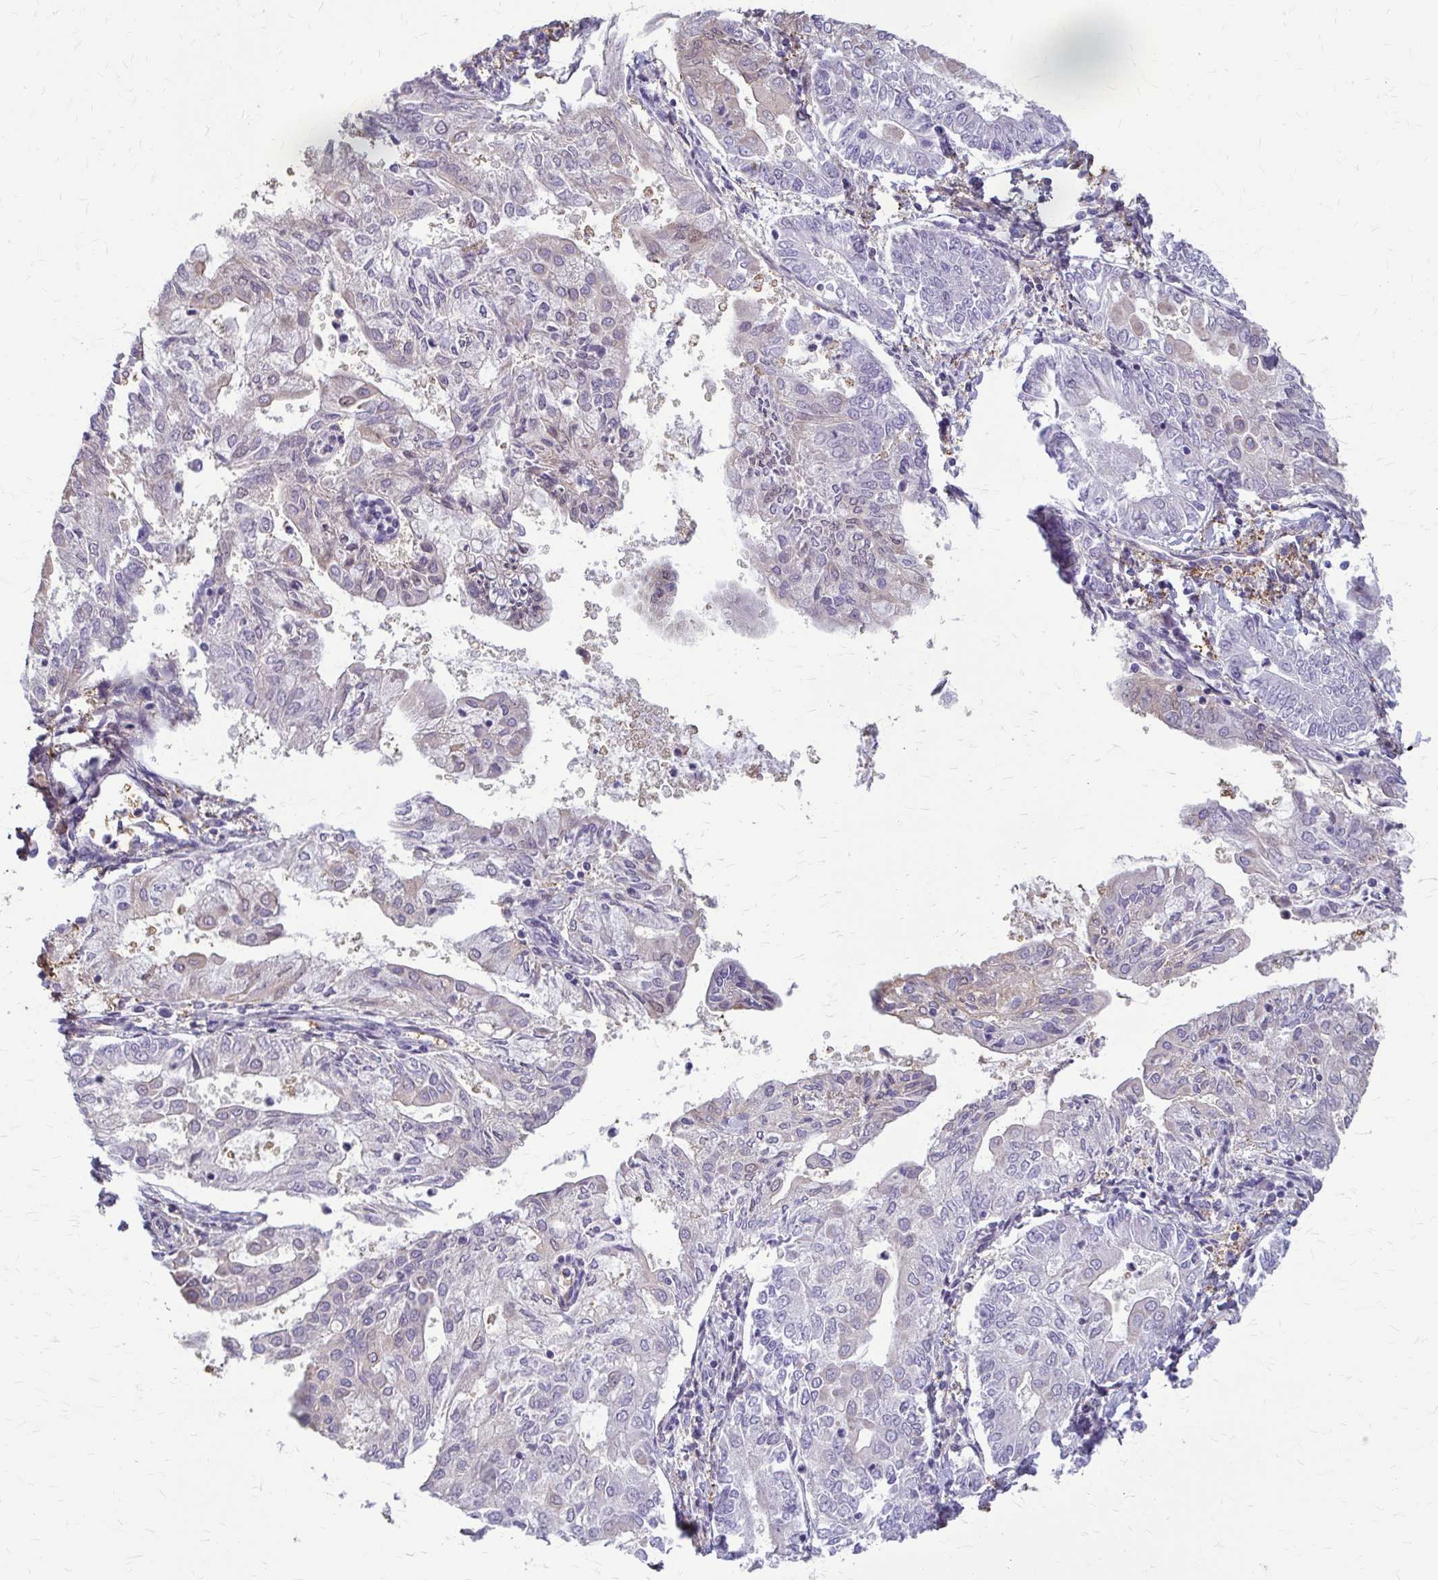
{"staining": {"intensity": "negative", "quantity": "none", "location": "none"}, "tissue": "endometrial cancer", "cell_type": "Tumor cells", "image_type": "cancer", "snomed": [{"axis": "morphology", "description": "Adenocarcinoma, NOS"}, {"axis": "topography", "description": "Endometrium"}], "caption": "Immunohistochemistry (IHC) photomicrograph of endometrial cancer (adenocarcinoma) stained for a protein (brown), which demonstrates no positivity in tumor cells.", "gene": "ZNF34", "patient": {"sex": "female", "age": 68}}